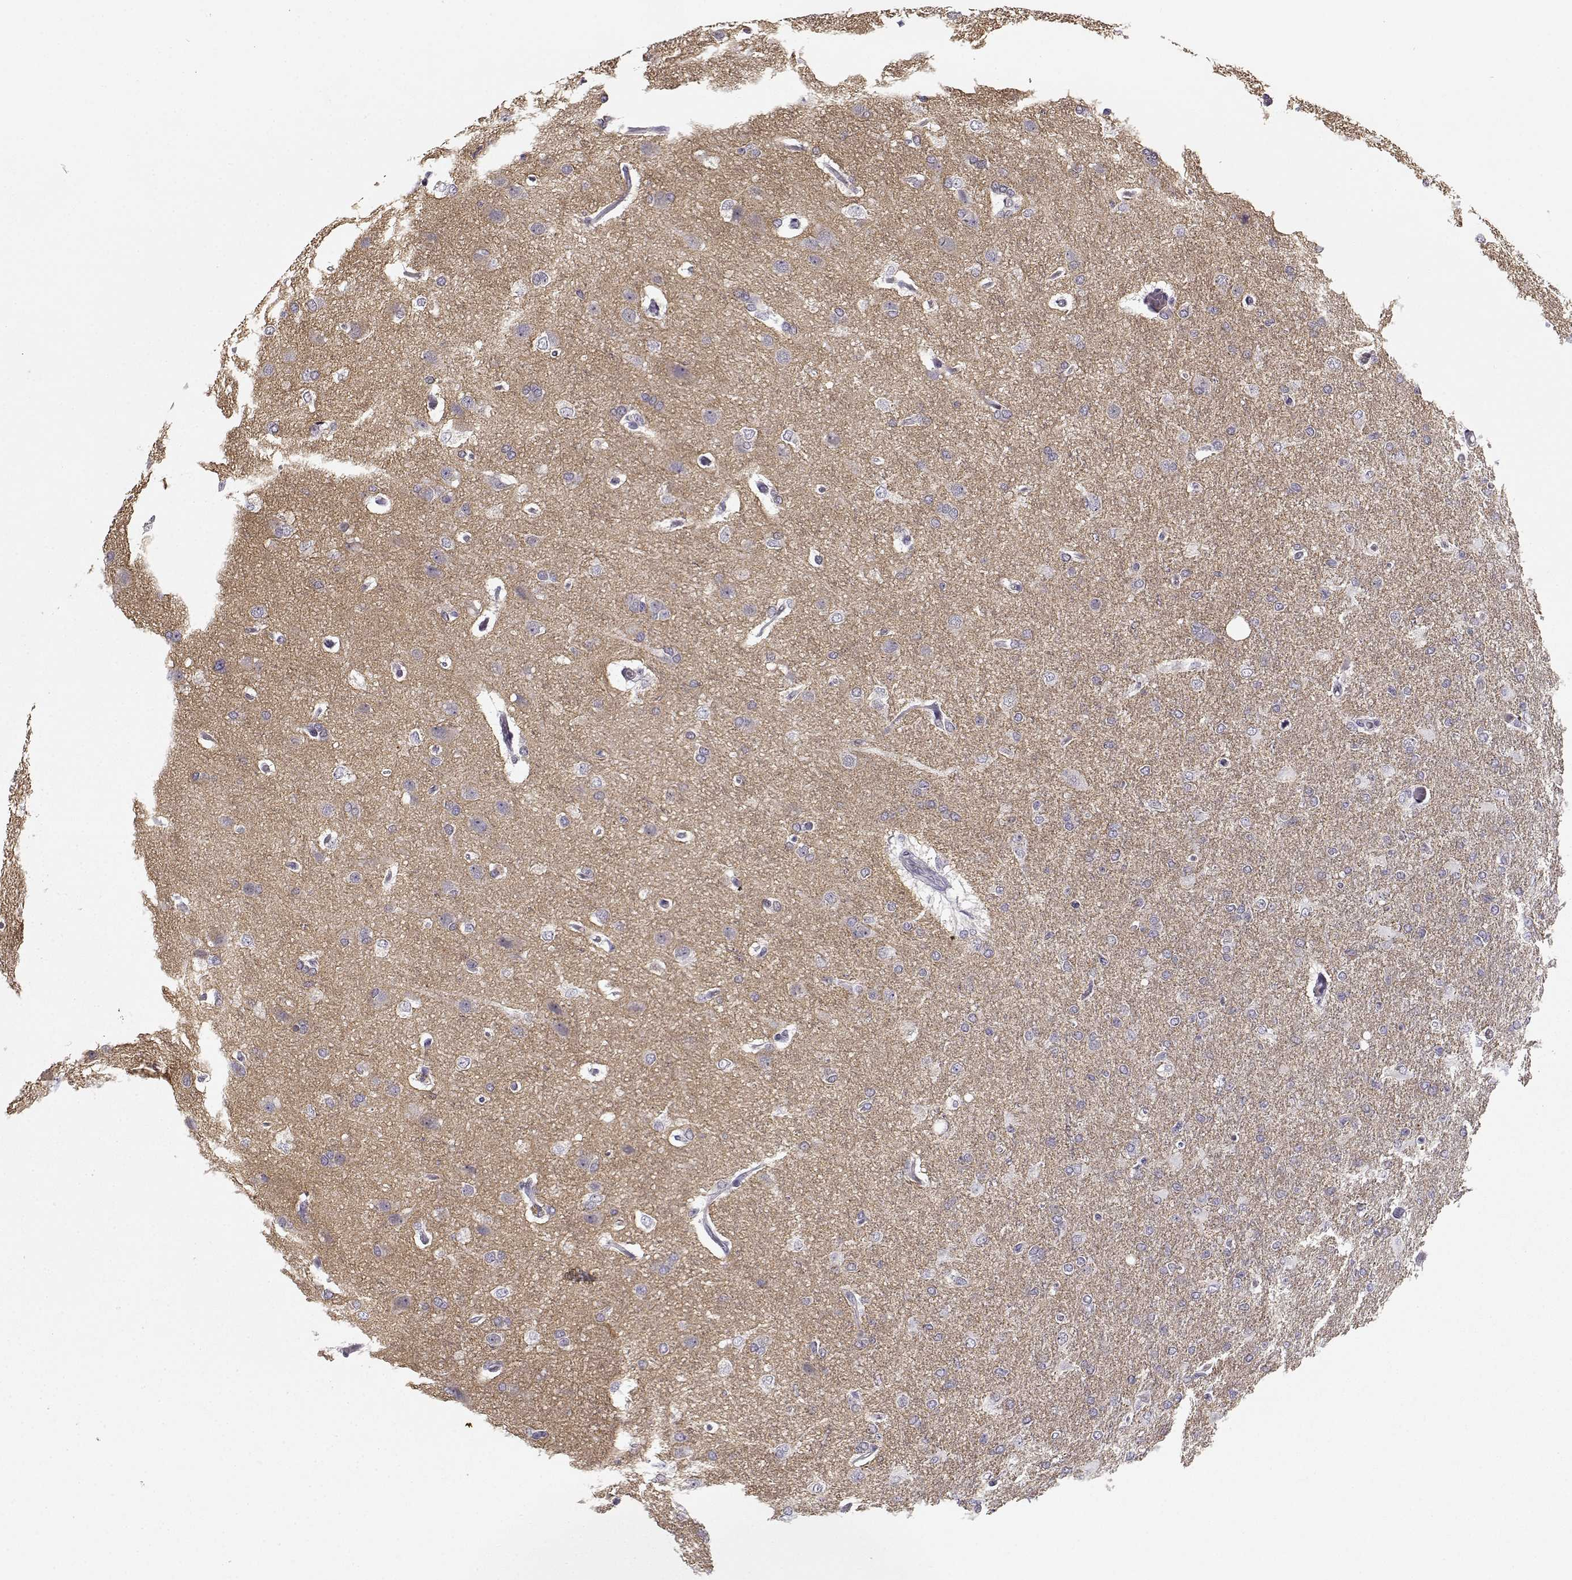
{"staining": {"intensity": "negative", "quantity": "none", "location": "none"}, "tissue": "glioma", "cell_type": "Tumor cells", "image_type": "cancer", "snomed": [{"axis": "morphology", "description": "Glioma, malignant, High grade"}, {"axis": "topography", "description": "Brain"}], "caption": "This is a photomicrograph of immunohistochemistry staining of malignant high-grade glioma, which shows no expression in tumor cells.", "gene": "TMEM145", "patient": {"sex": "male", "age": 68}}